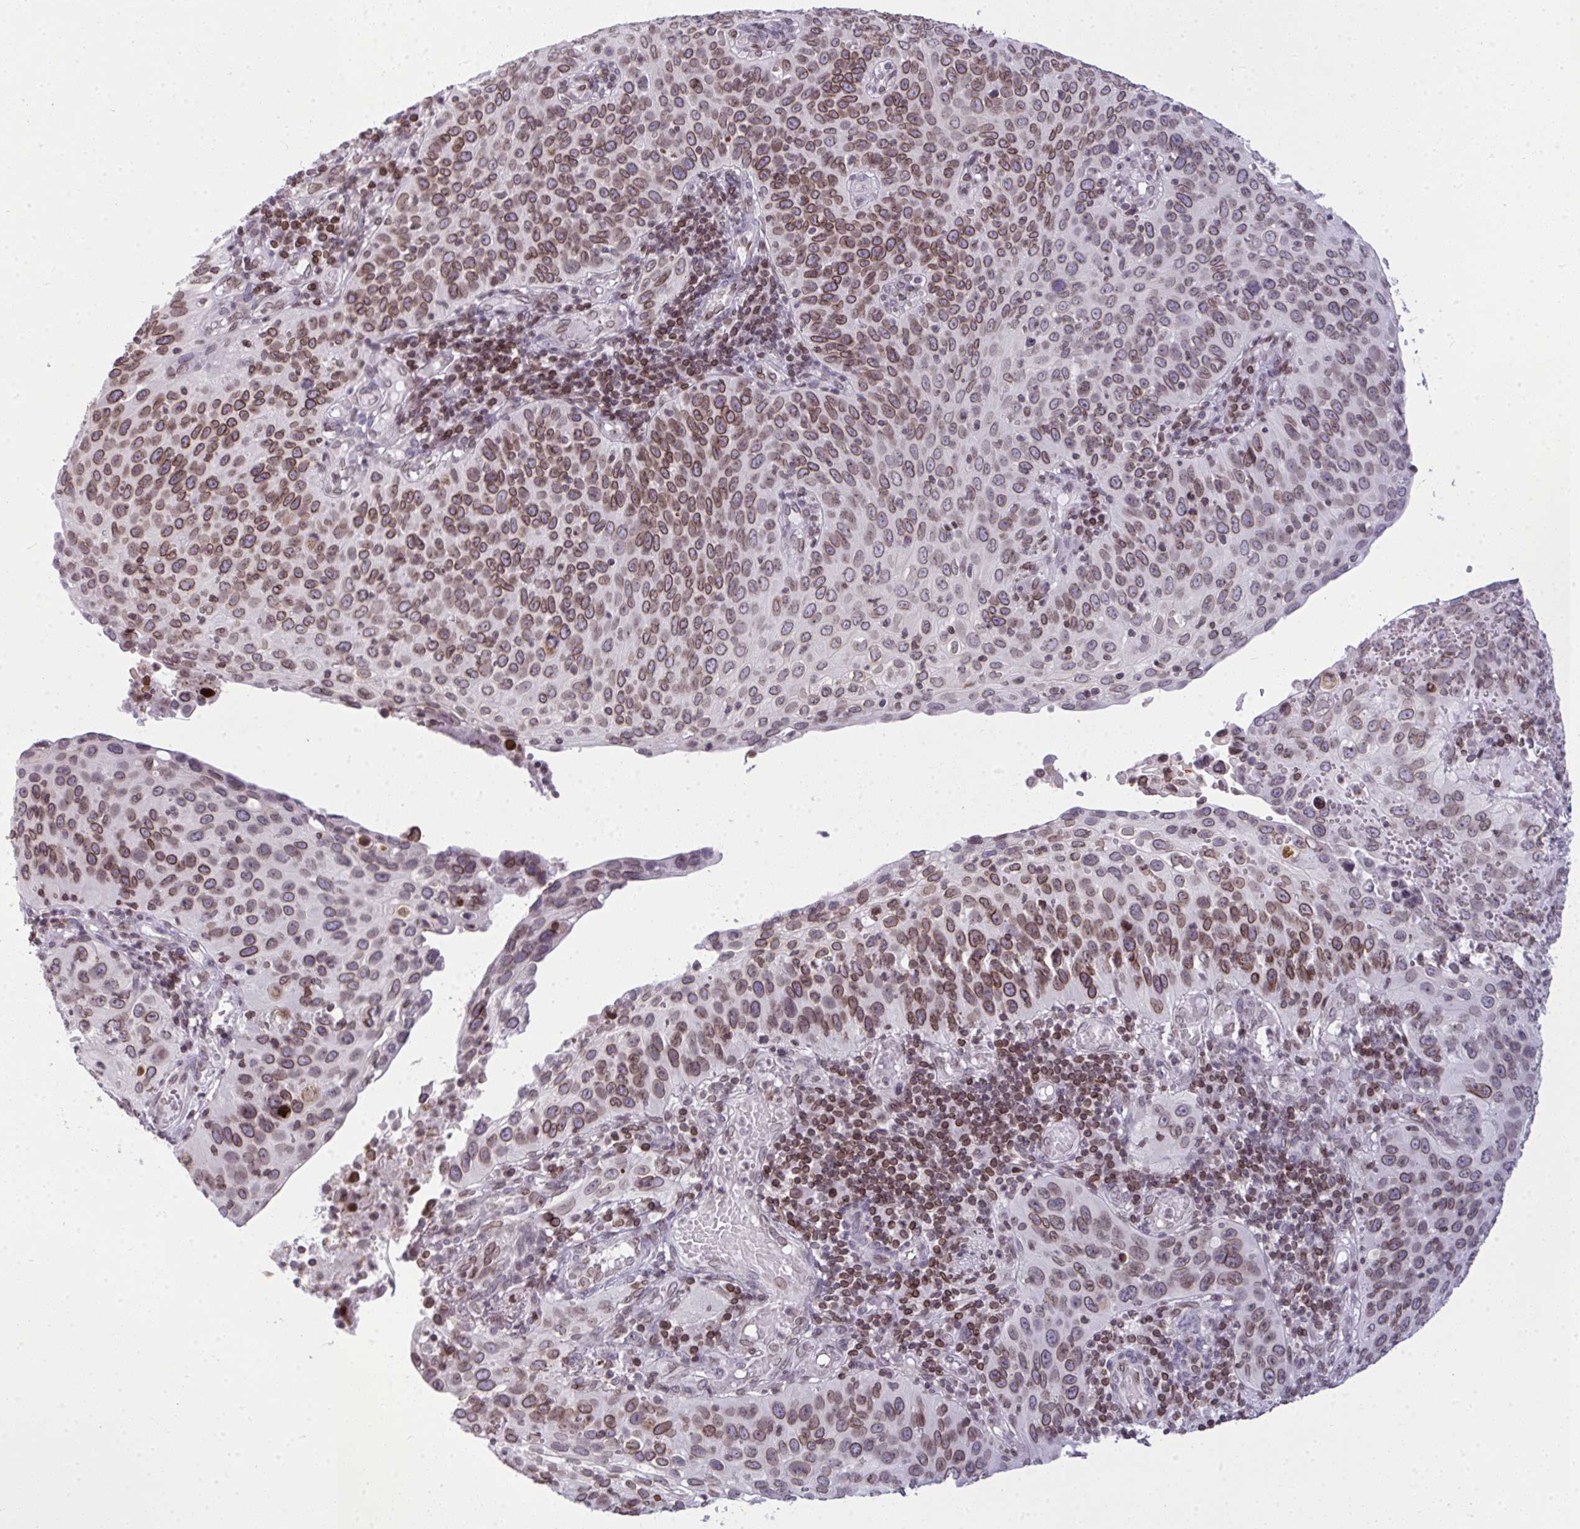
{"staining": {"intensity": "moderate", "quantity": ">75%", "location": "cytoplasmic/membranous,nuclear"}, "tissue": "cervical cancer", "cell_type": "Tumor cells", "image_type": "cancer", "snomed": [{"axis": "morphology", "description": "Squamous cell carcinoma, NOS"}, {"axis": "topography", "description": "Cervix"}], "caption": "Squamous cell carcinoma (cervical) was stained to show a protein in brown. There is medium levels of moderate cytoplasmic/membranous and nuclear expression in approximately >75% of tumor cells. (DAB (3,3'-diaminobenzidine) IHC with brightfield microscopy, high magnification).", "gene": "LMNB2", "patient": {"sex": "female", "age": 36}}